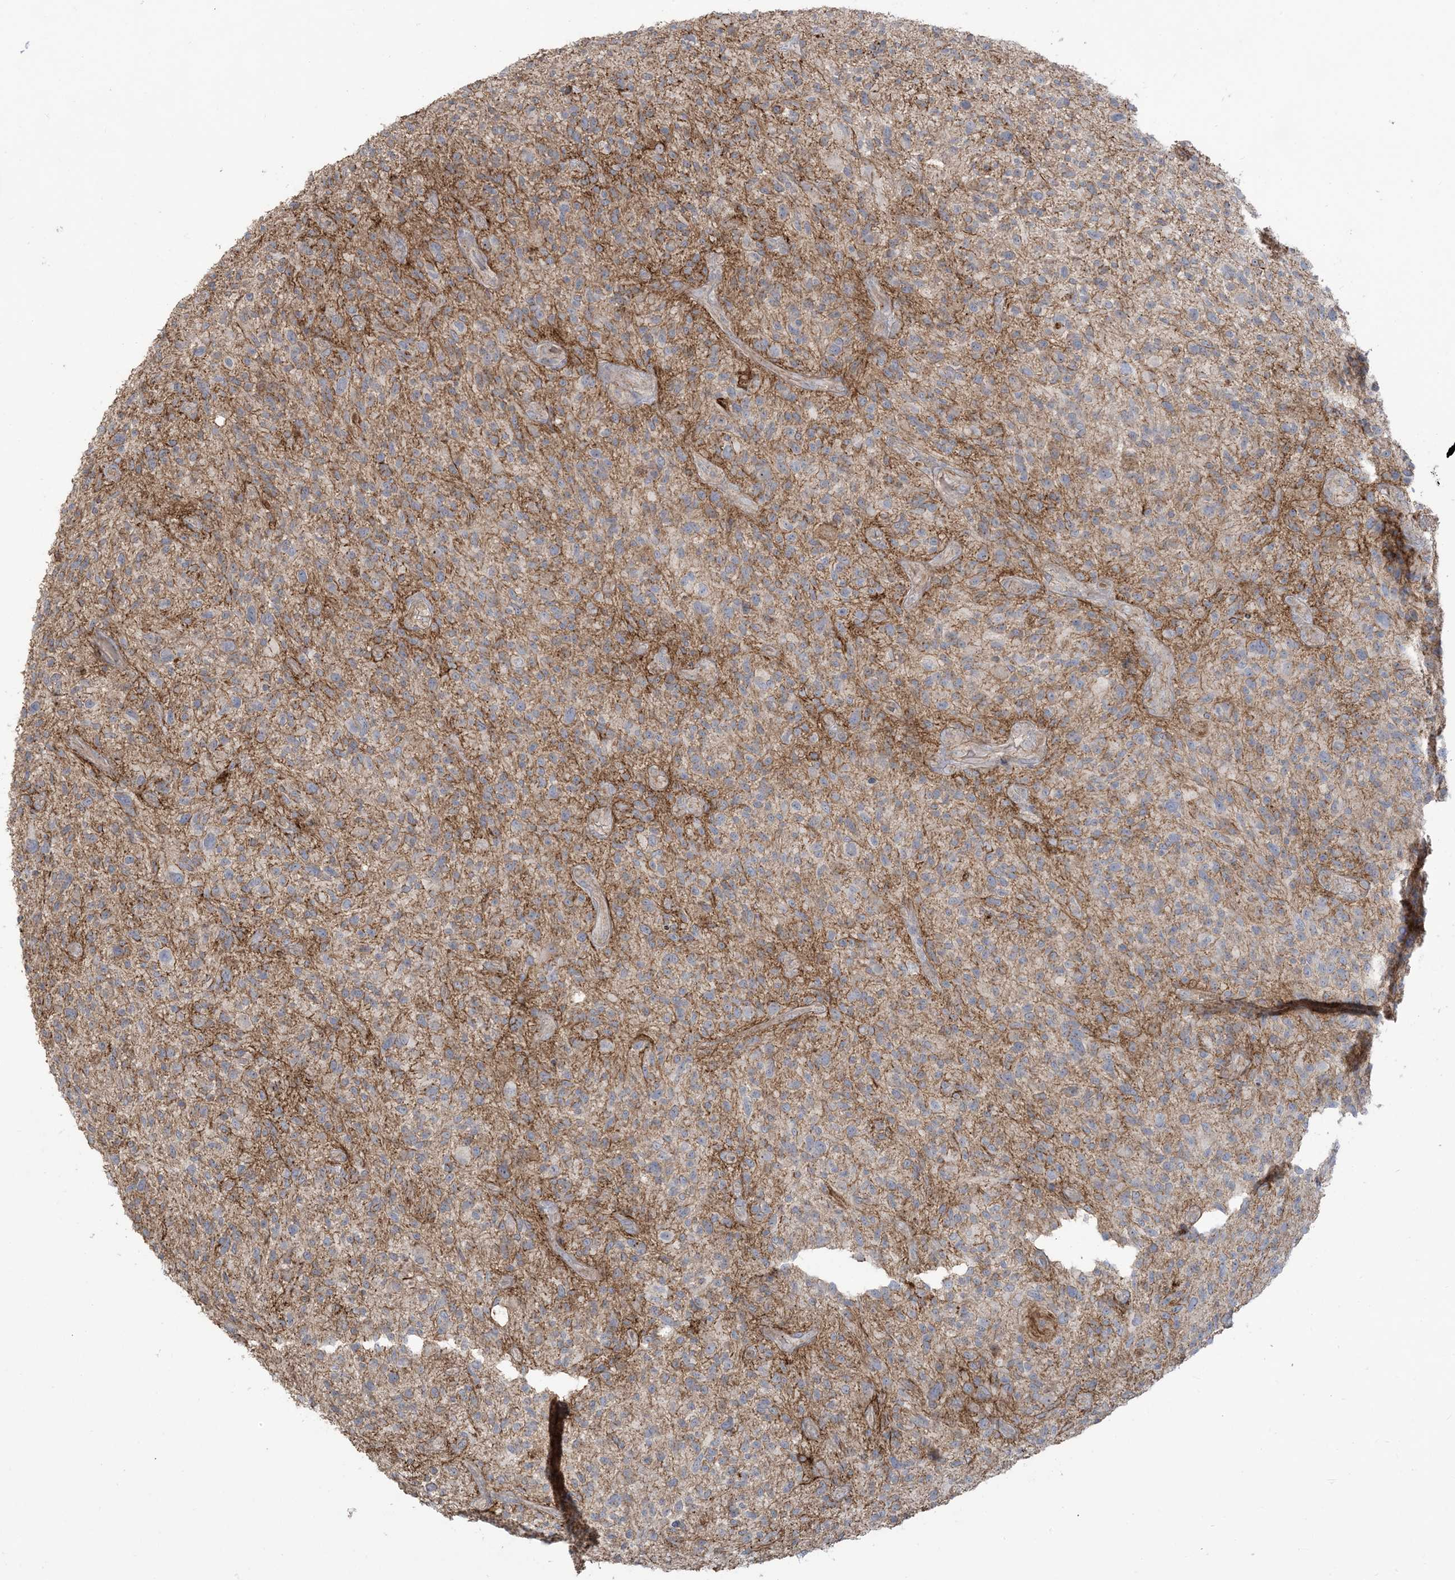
{"staining": {"intensity": "negative", "quantity": "none", "location": "none"}, "tissue": "glioma", "cell_type": "Tumor cells", "image_type": "cancer", "snomed": [{"axis": "morphology", "description": "Glioma, malignant, High grade"}, {"axis": "topography", "description": "Brain"}], "caption": "High magnification brightfield microscopy of high-grade glioma (malignant) stained with DAB (3,3'-diaminobenzidine) (brown) and counterstained with hematoxylin (blue): tumor cells show no significant positivity.", "gene": "KLHL18", "patient": {"sex": "male", "age": 47}}